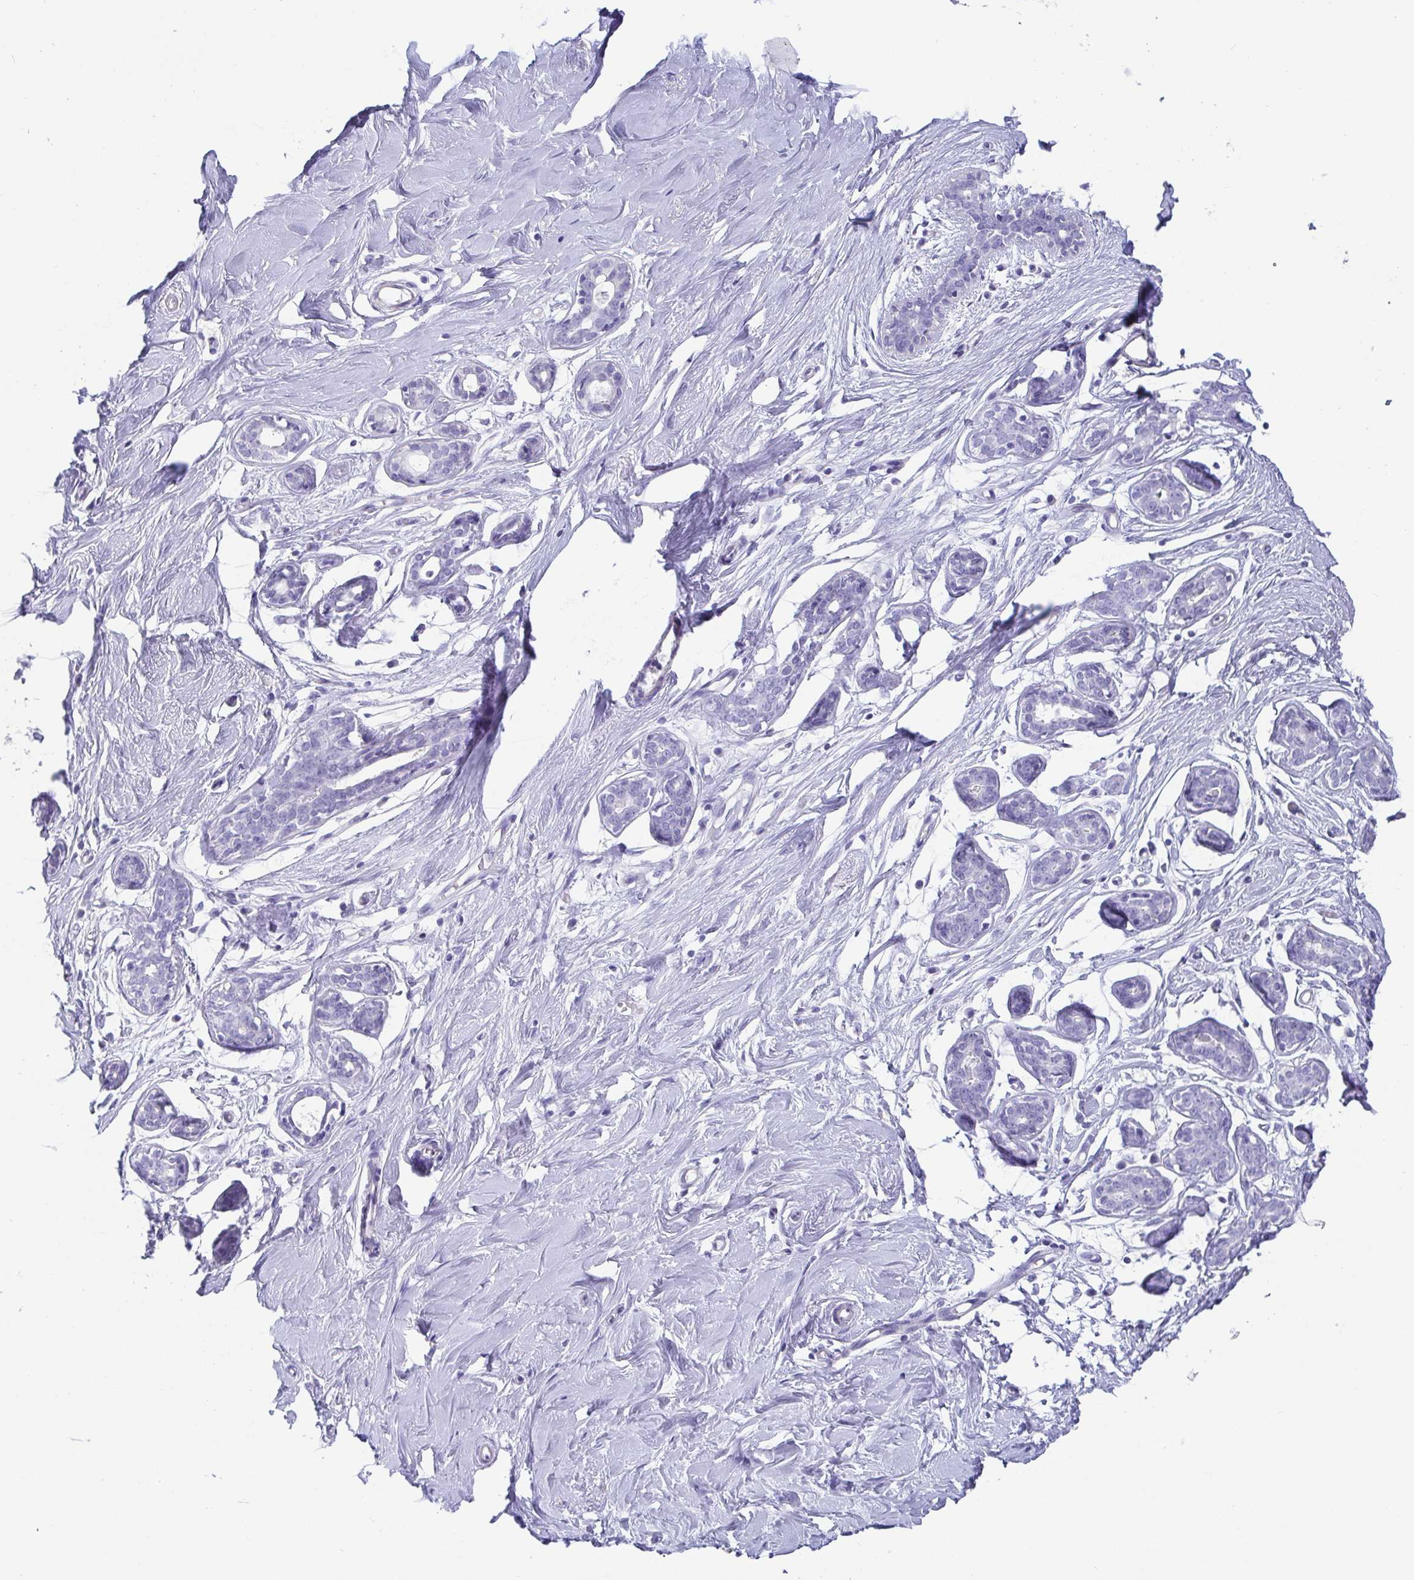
{"staining": {"intensity": "negative", "quantity": "none", "location": "none"}, "tissue": "breast", "cell_type": "Adipocytes", "image_type": "normal", "snomed": [{"axis": "morphology", "description": "Normal tissue, NOS"}, {"axis": "topography", "description": "Breast"}], "caption": "This photomicrograph is of normal breast stained with immunohistochemistry (IHC) to label a protein in brown with the nuclei are counter-stained blue. There is no positivity in adipocytes. (Stains: DAB (3,3'-diaminobenzidine) IHC with hematoxylin counter stain, Microscopy: brightfield microscopy at high magnification).", "gene": "SCGN", "patient": {"sex": "female", "age": 27}}